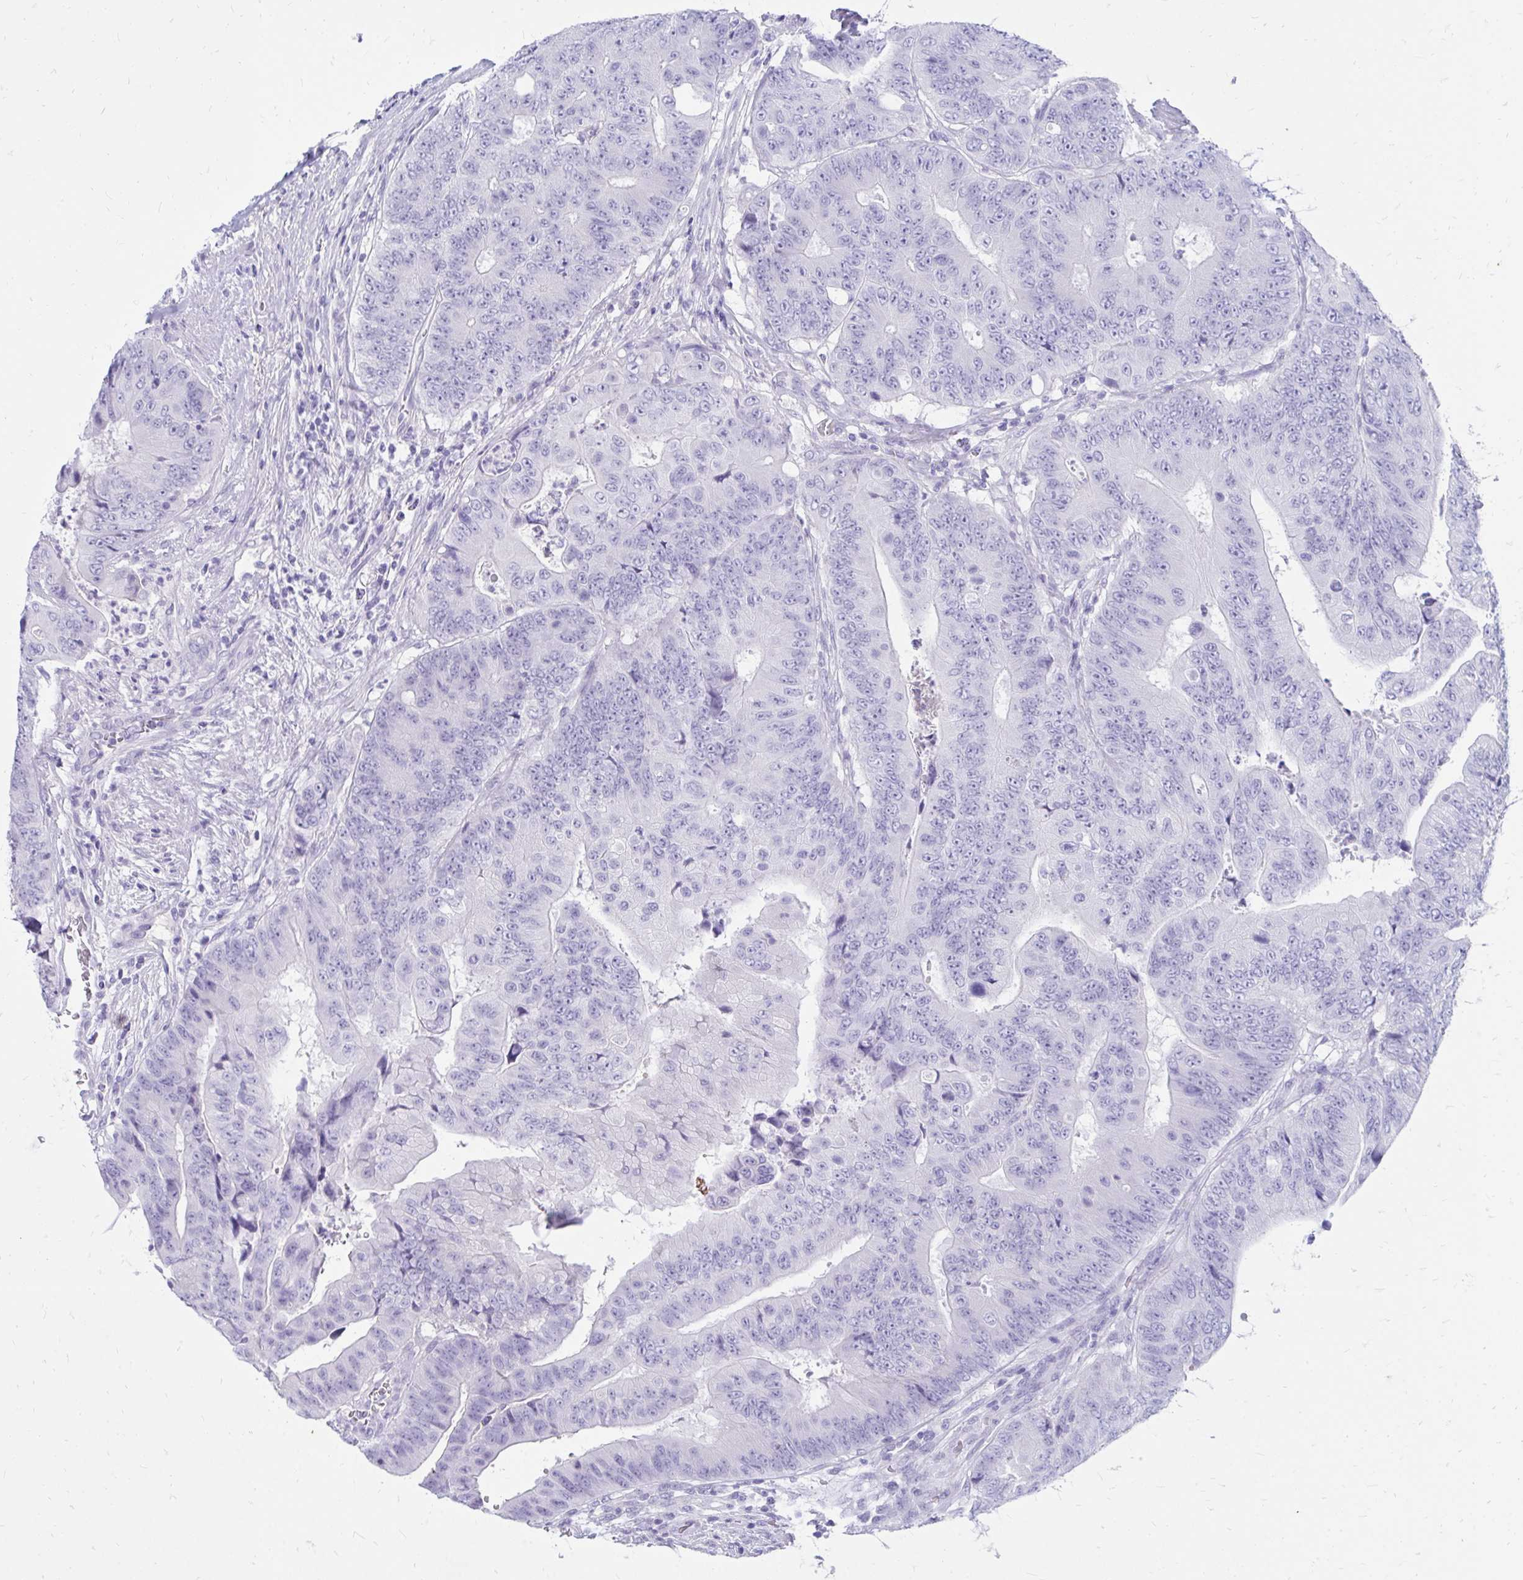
{"staining": {"intensity": "negative", "quantity": "none", "location": "none"}, "tissue": "colorectal cancer", "cell_type": "Tumor cells", "image_type": "cancer", "snomed": [{"axis": "morphology", "description": "Adenocarcinoma, NOS"}, {"axis": "topography", "description": "Colon"}], "caption": "High magnification brightfield microscopy of colorectal adenocarcinoma stained with DAB (brown) and counterstained with hematoxylin (blue): tumor cells show no significant positivity.", "gene": "NANOGNB", "patient": {"sex": "female", "age": 48}}